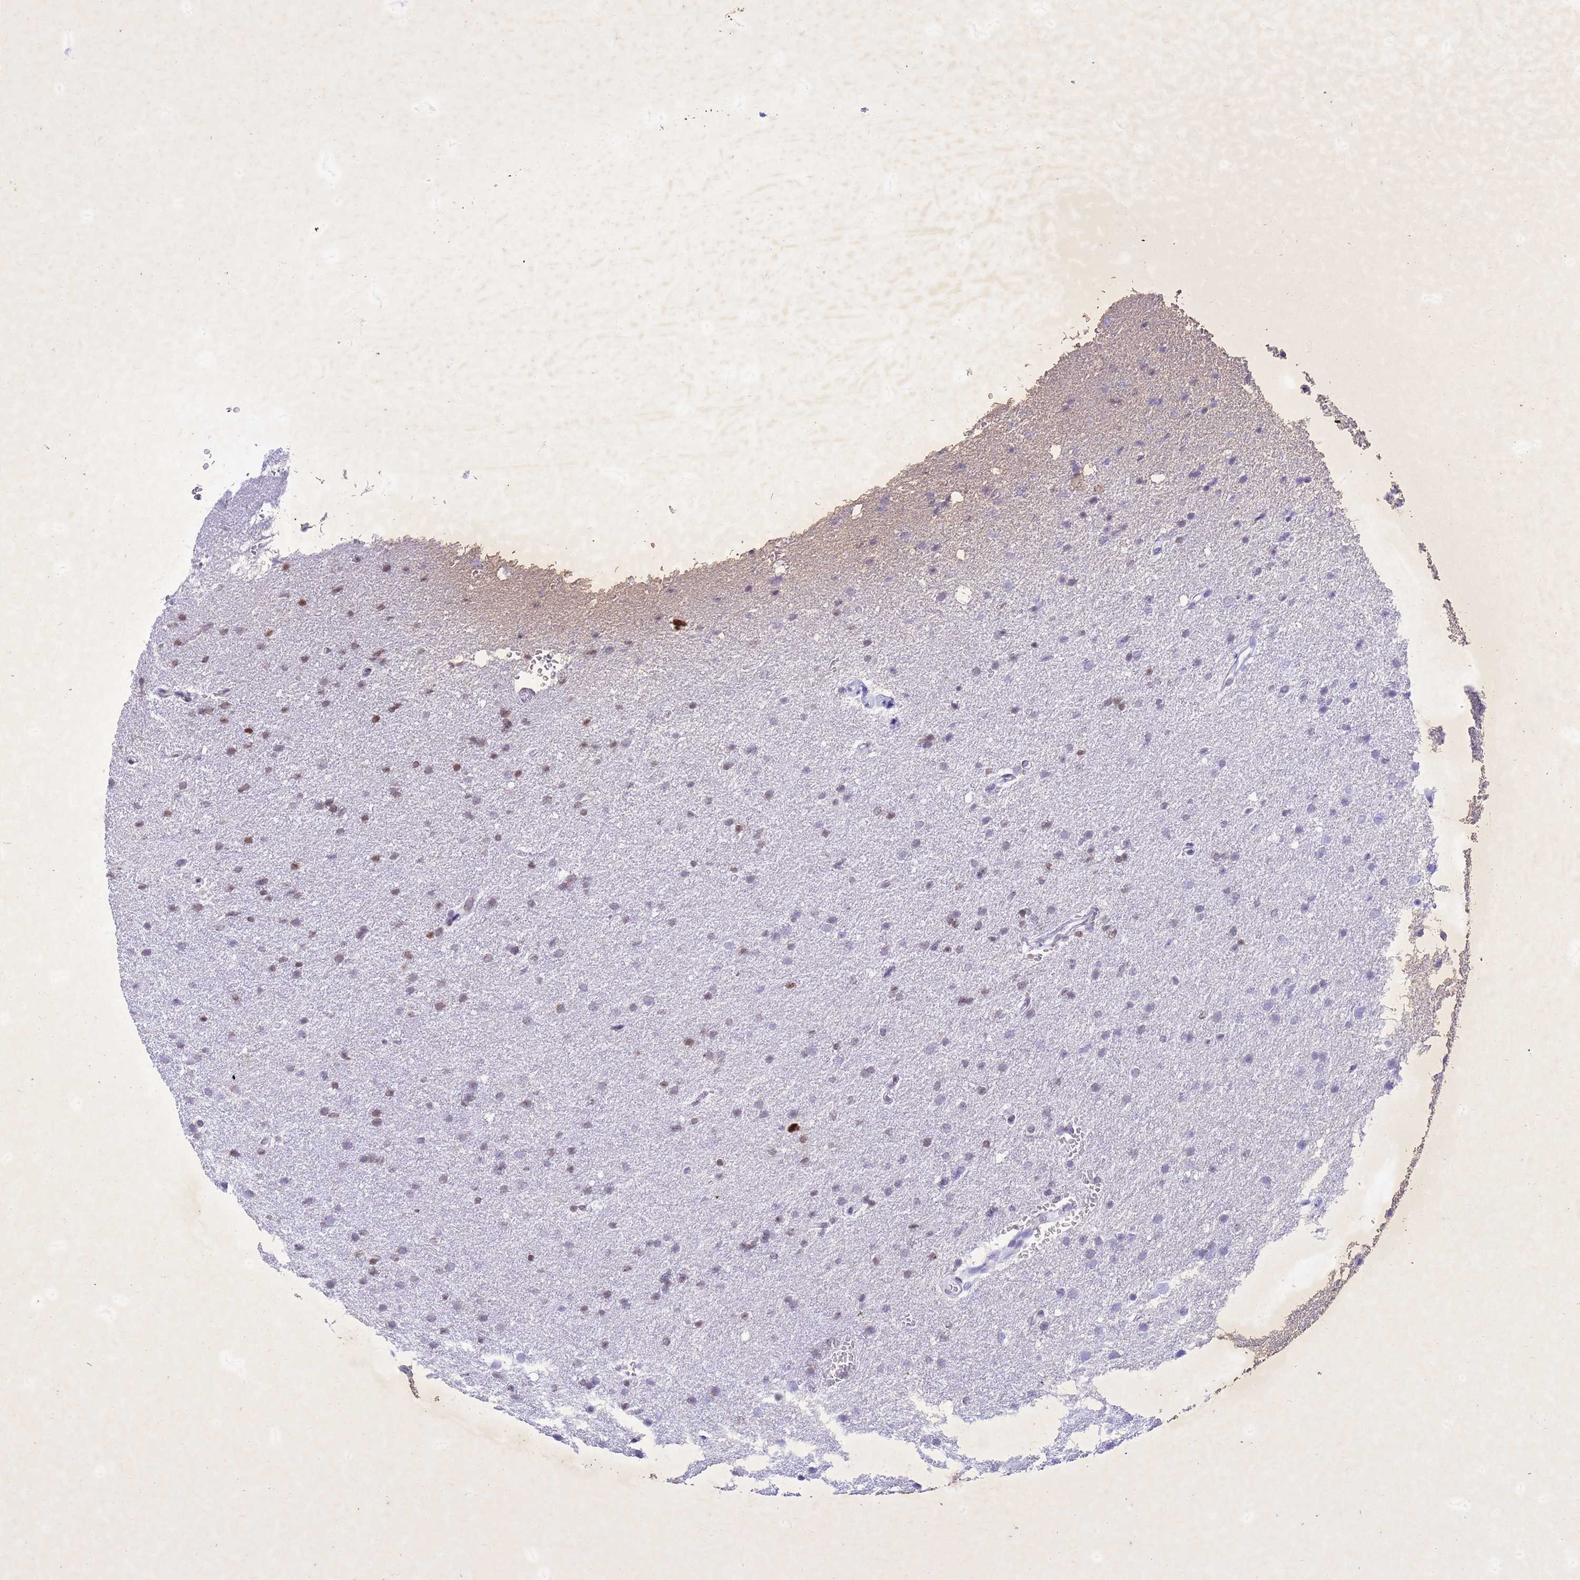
{"staining": {"intensity": "moderate", "quantity": "<25%", "location": "nuclear"}, "tissue": "glioma", "cell_type": "Tumor cells", "image_type": "cancer", "snomed": [{"axis": "morphology", "description": "Glioma, malignant, High grade"}, {"axis": "topography", "description": "Cerebral cortex"}], "caption": "The photomicrograph demonstrates staining of glioma, revealing moderate nuclear protein staining (brown color) within tumor cells.", "gene": "COPS9", "patient": {"sex": "female", "age": 36}}